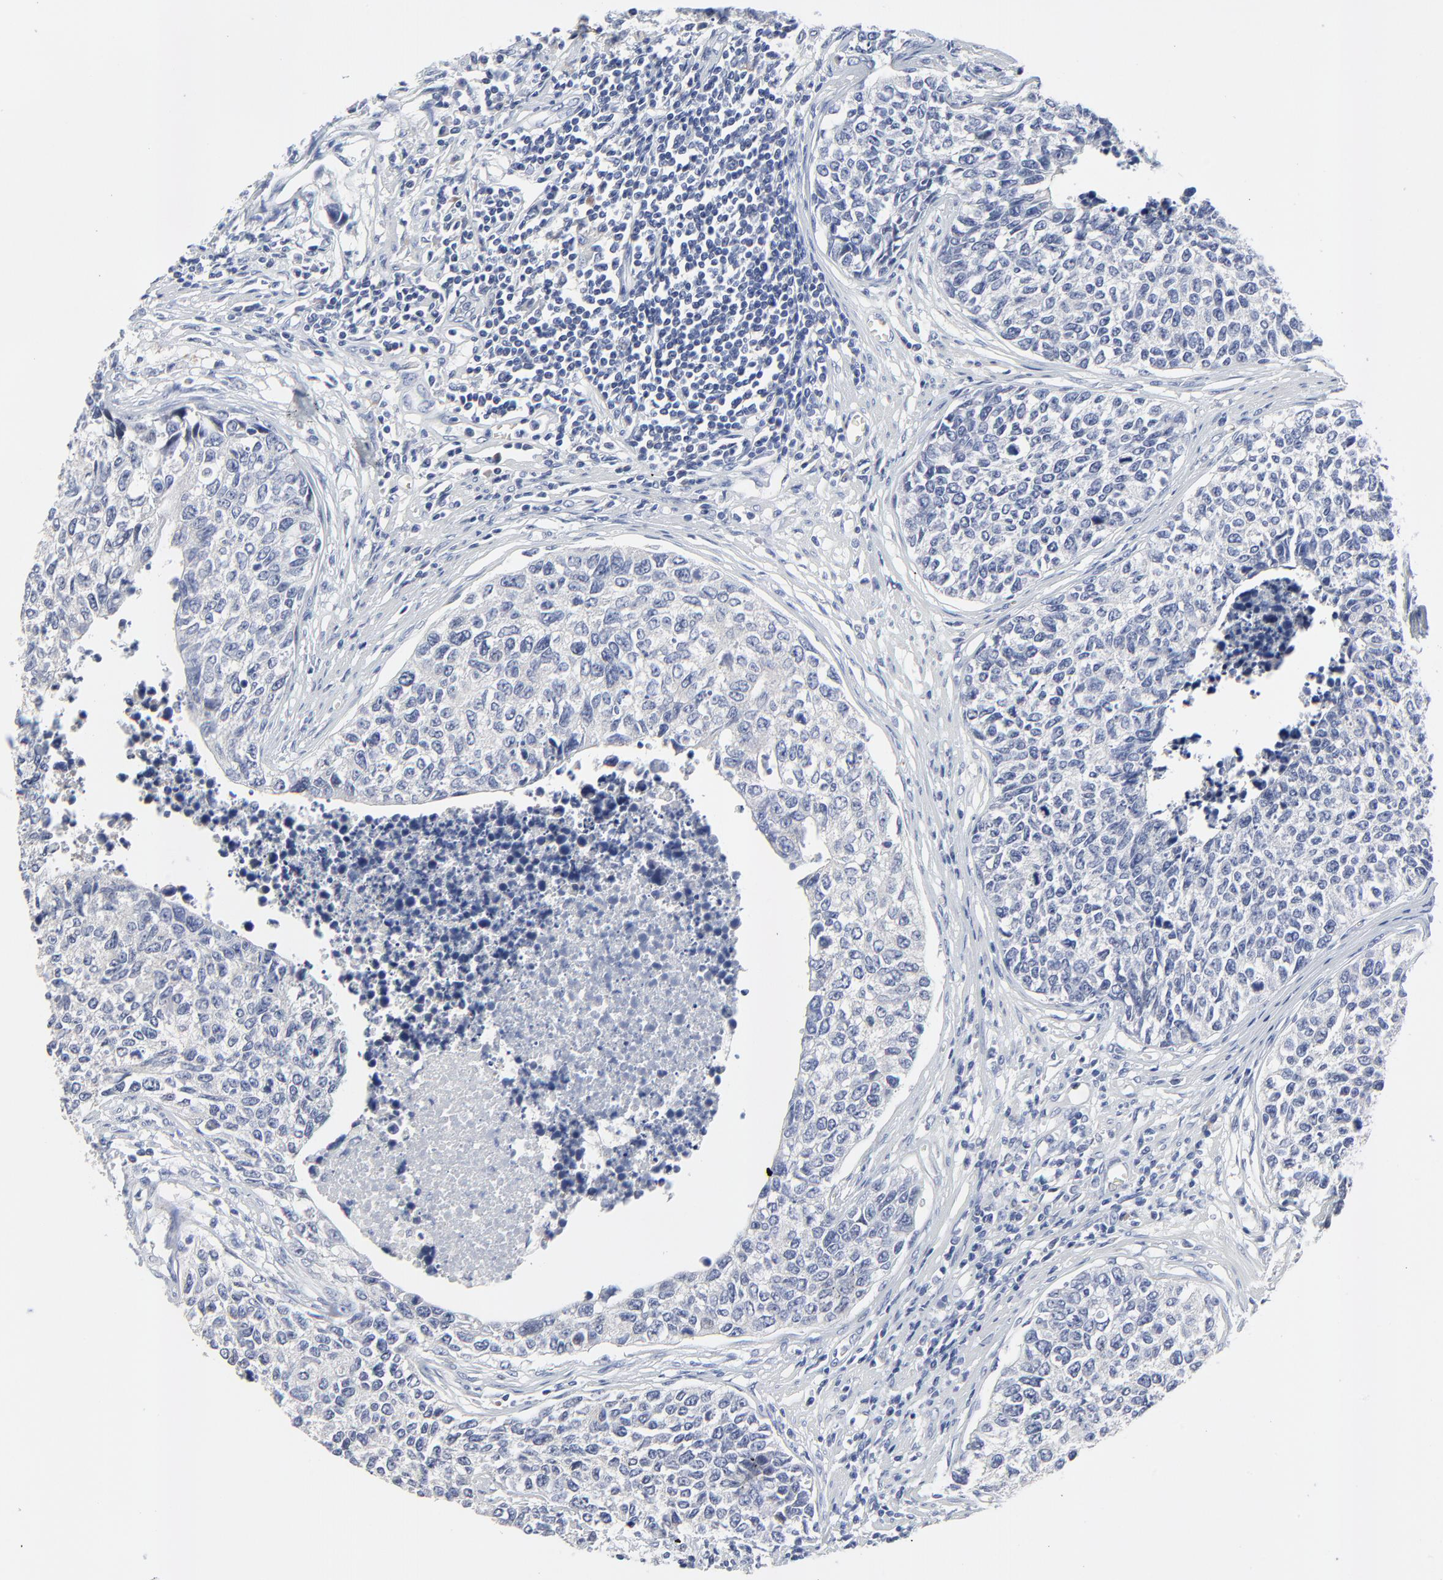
{"staining": {"intensity": "negative", "quantity": "none", "location": "none"}, "tissue": "urothelial cancer", "cell_type": "Tumor cells", "image_type": "cancer", "snomed": [{"axis": "morphology", "description": "Urothelial carcinoma, High grade"}, {"axis": "topography", "description": "Urinary bladder"}], "caption": "A photomicrograph of urothelial cancer stained for a protein shows no brown staining in tumor cells.", "gene": "NLGN3", "patient": {"sex": "male", "age": 81}}